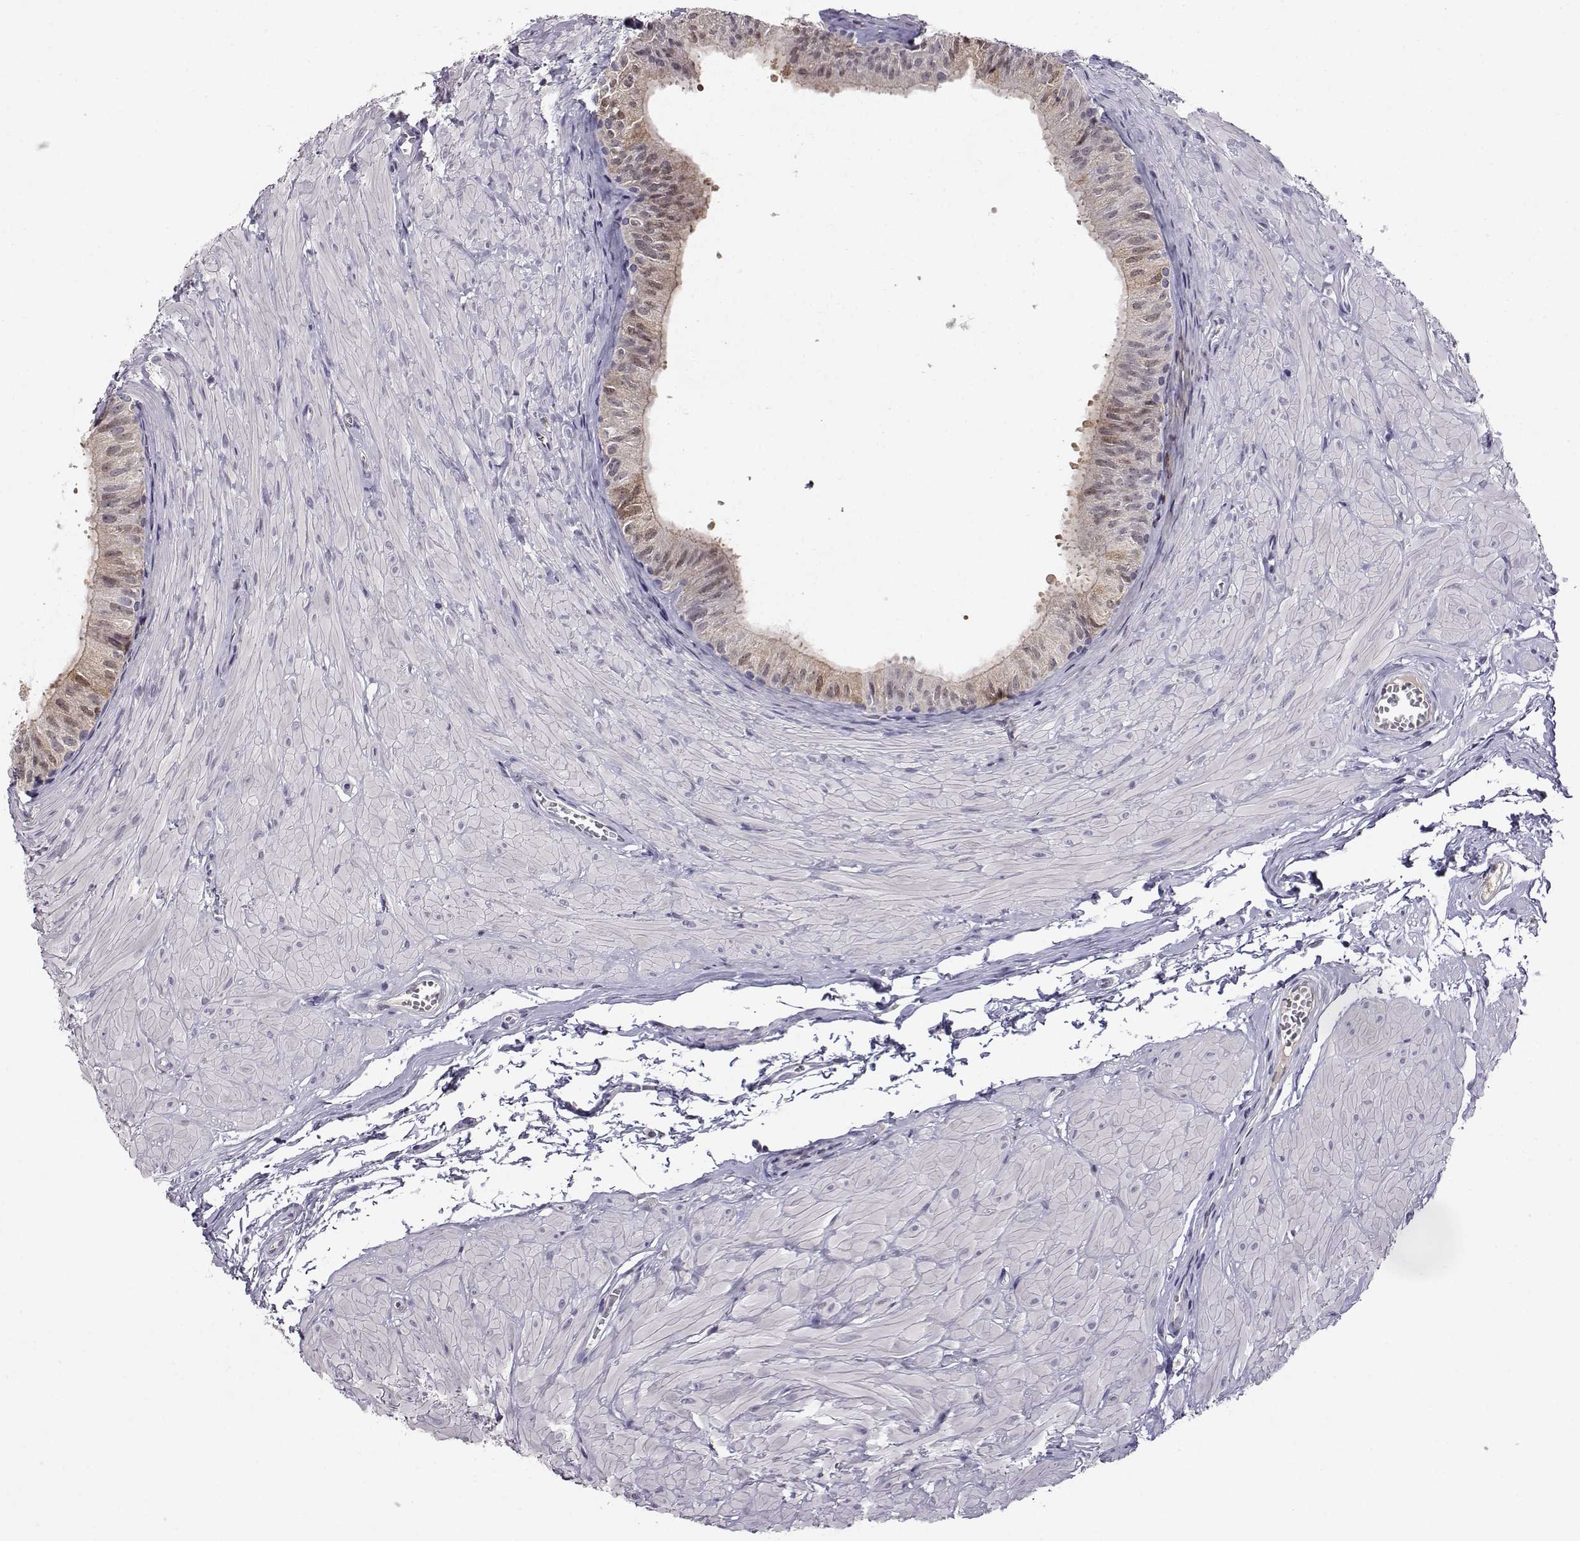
{"staining": {"intensity": "negative", "quantity": "none", "location": "none"}, "tissue": "epididymis", "cell_type": "Glandular cells", "image_type": "normal", "snomed": [{"axis": "morphology", "description": "Normal tissue, NOS"}, {"axis": "topography", "description": "Epididymis"}, {"axis": "topography", "description": "Vas deferens"}], "caption": "This is a histopathology image of immunohistochemistry (IHC) staining of benign epididymis, which shows no positivity in glandular cells.", "gene": "AKR1B1", "patient": {"sex": "male", "age": 23}}